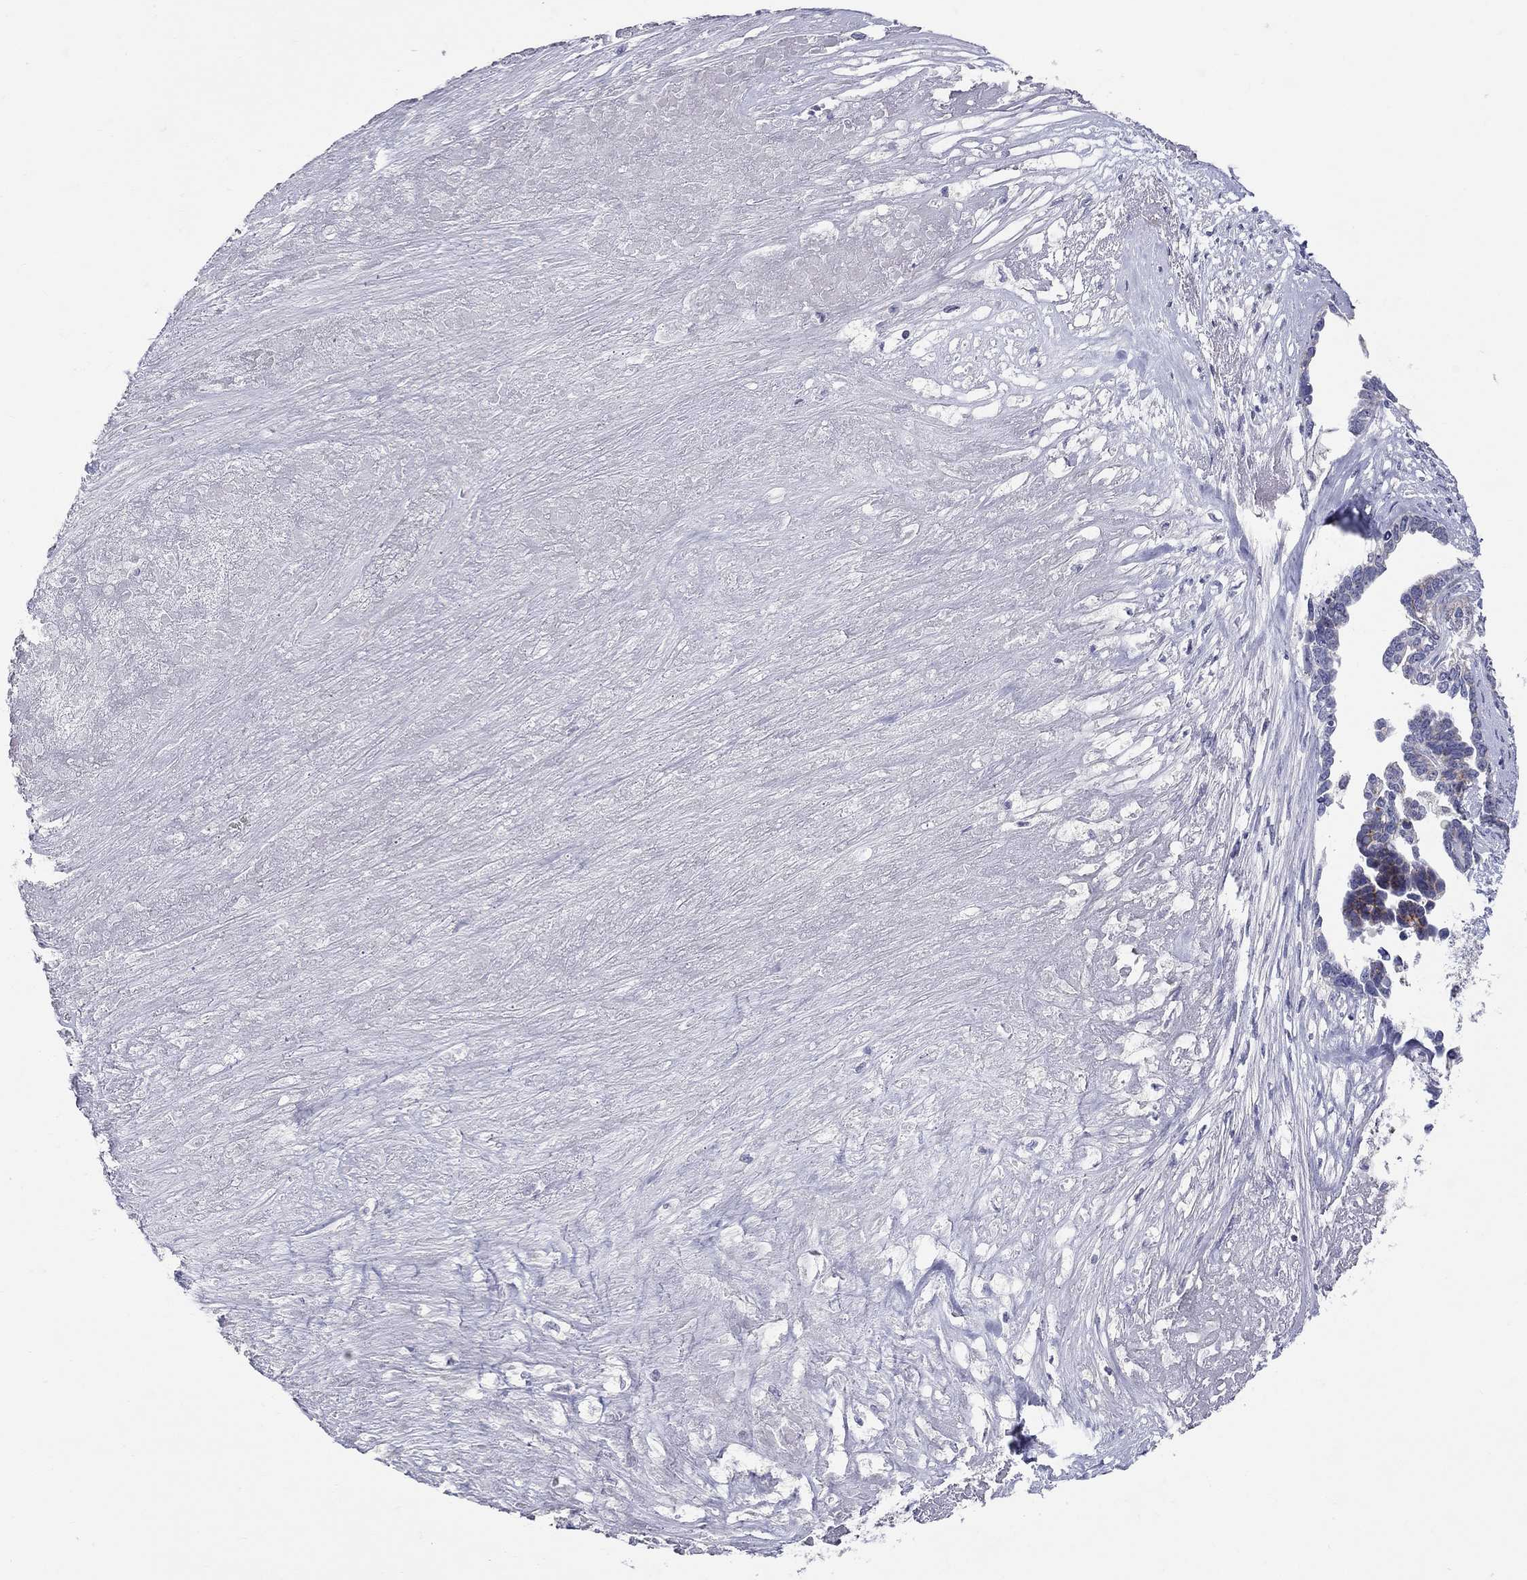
{"staining": {"intensity": "negative", "quantity": "none", "location": "none"}, "tissue": "ovarian cancer", "cell_type": "Tumor cells", "image_type": "cancer", "snomed": [{"axis": "morphology", "description": "Cystadenocarcinoma, serous, NOS"}, {"axis": "topography", "description": "Ovary"}], "caption": "IHC of serous cystadenocarcinoma (ovarian) reveals no expression in tumor cells.", "gene": "HMX2", "patient": {"sex": "female", "age": 54}}